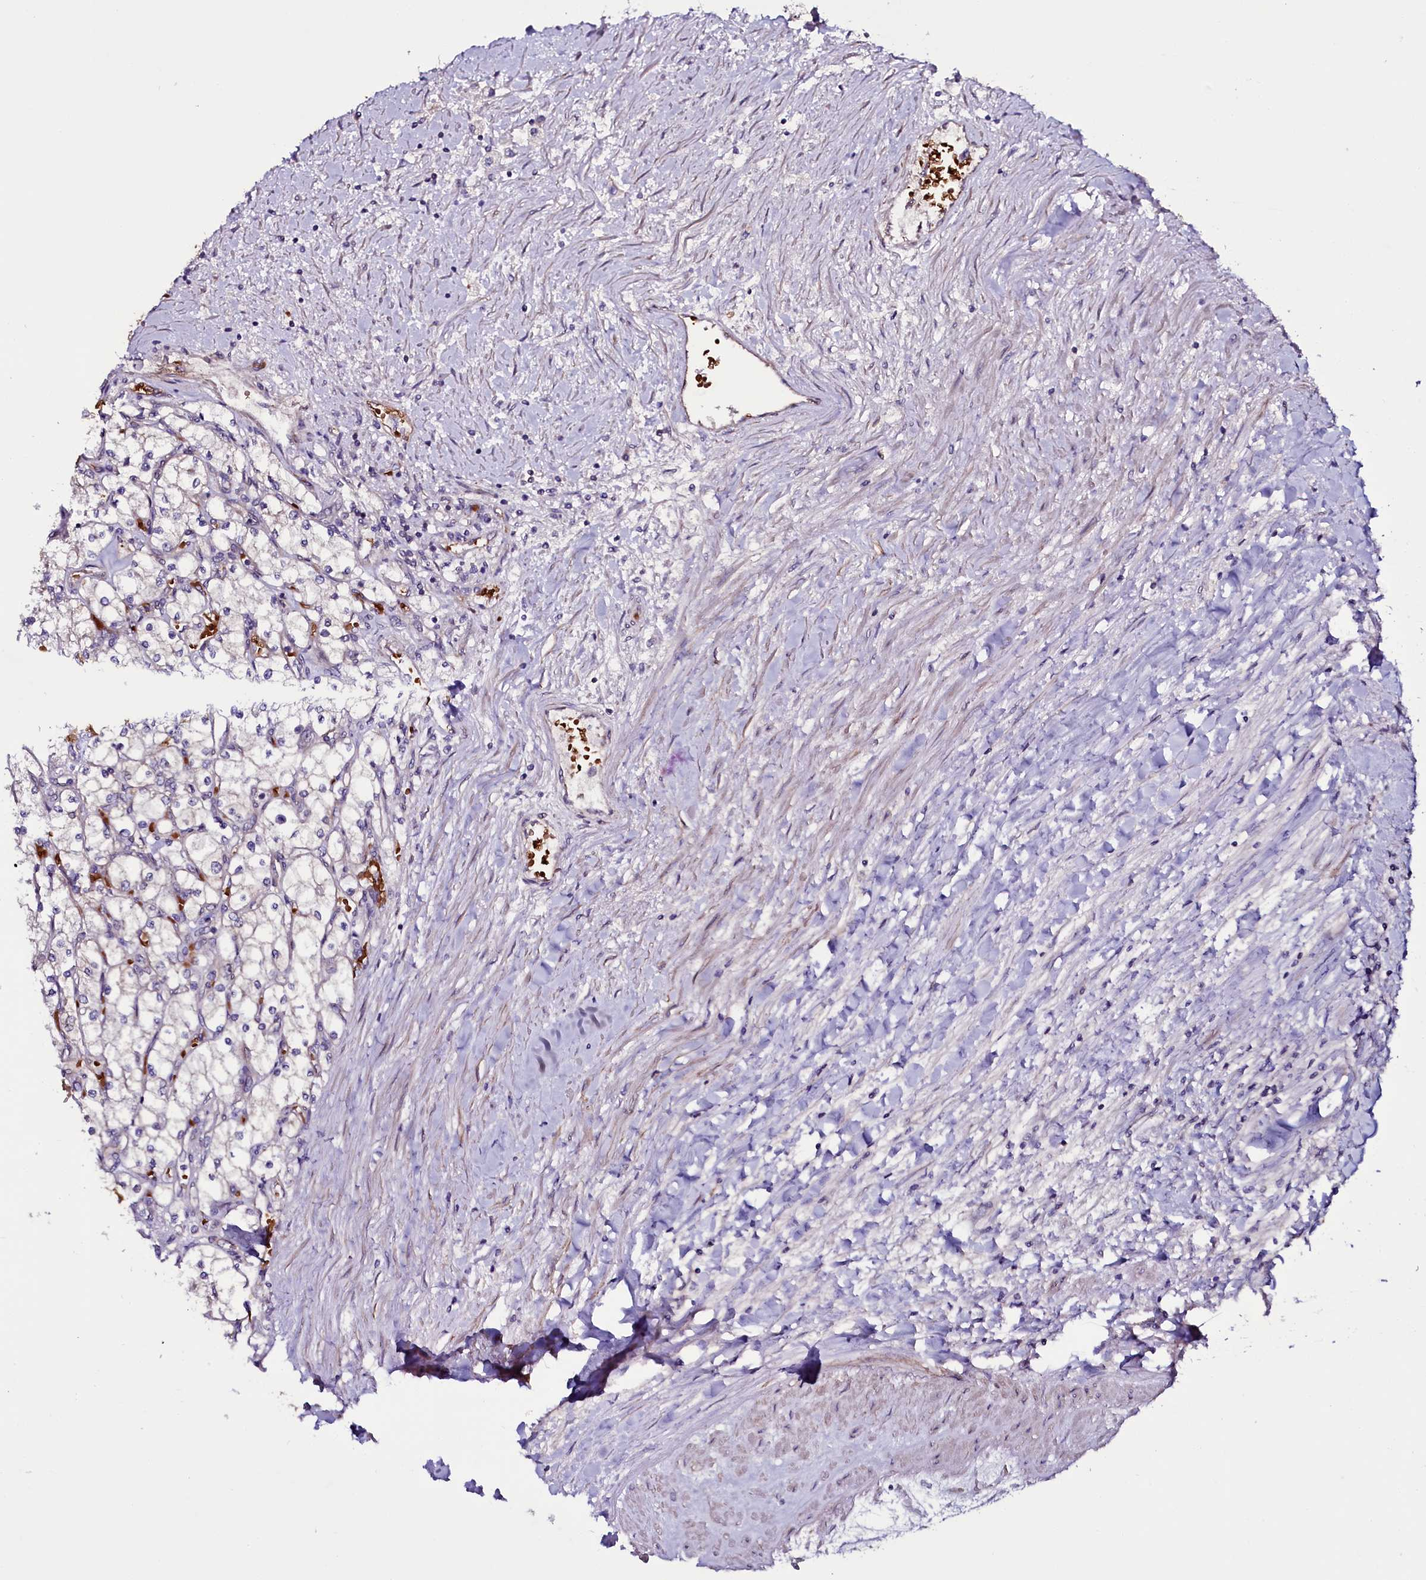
{"staining": {"intensity": "negative", "quantity": "none", "location": "none"}, "tissue": "renal cancer", "cell_type": "Tumor cells", "image_type": "cancer", "snomed": [{"axis": "morphology", "description": "Adenocarcinoma, NOS"}, {"axis": "topography", "description": "Kidney"}], "caption": "The histopathology image displays no staining of tumor cells in adenocarcinoma (renal).", "gene": "MEX3C", "patient": {"sex": "male", "age": 80}}